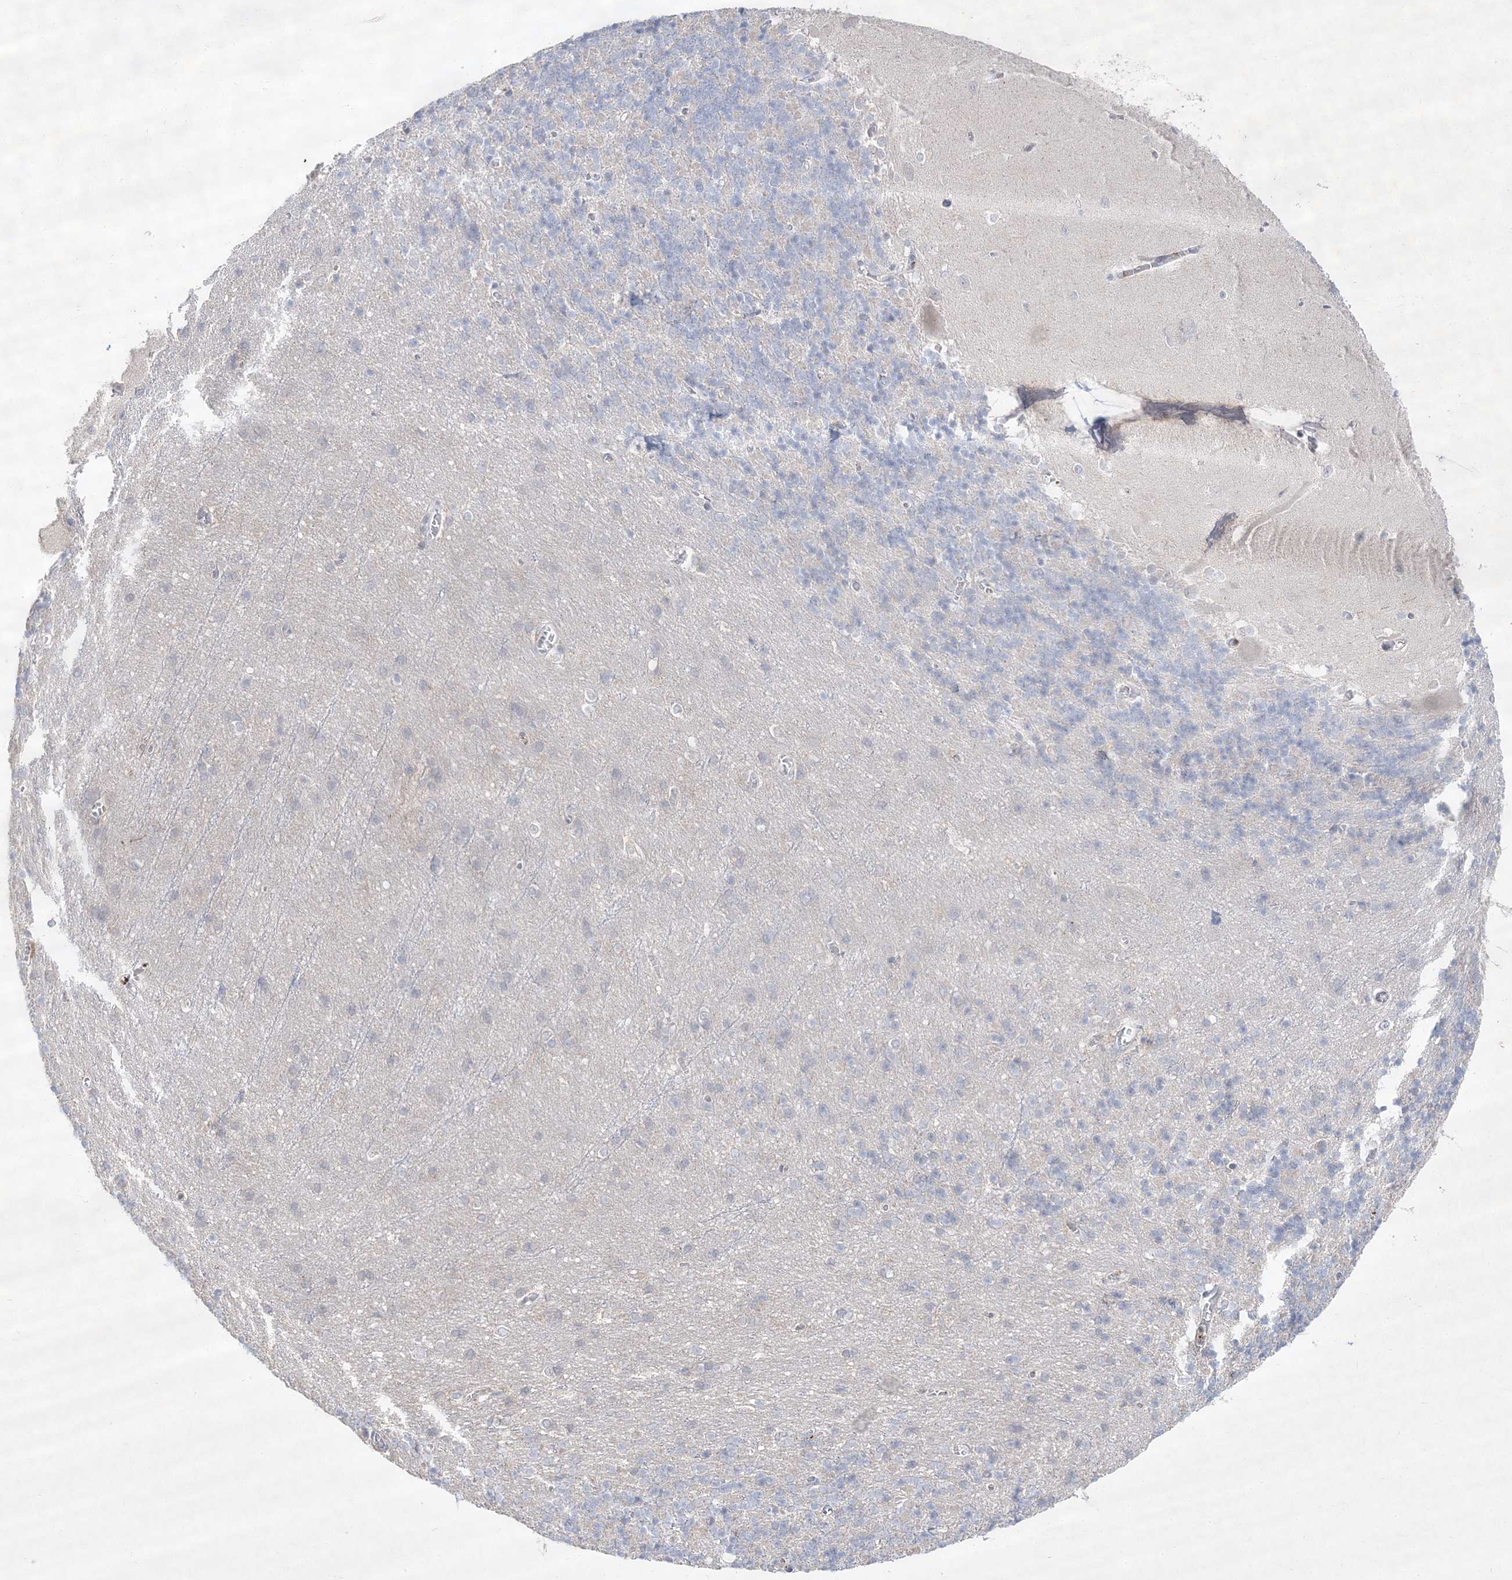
{"staining": {"intensity": "negative", "quantity": "none", "location": "none"}, "tissue": "cerebellum", "cell_type": "Cells in granular layer", "image_type": "normal", "snomed": [{"axis": "morphology", "description": "Normal tissue, NOS"}, {"axis": "topography", "description": "Cerebellum"}], "caption": "Protein analysis of benign cerebellum reveals no significant expression in cells in granular layer.", "gene": "CLNK", "patient": {"sex": "male", "age": 37}}